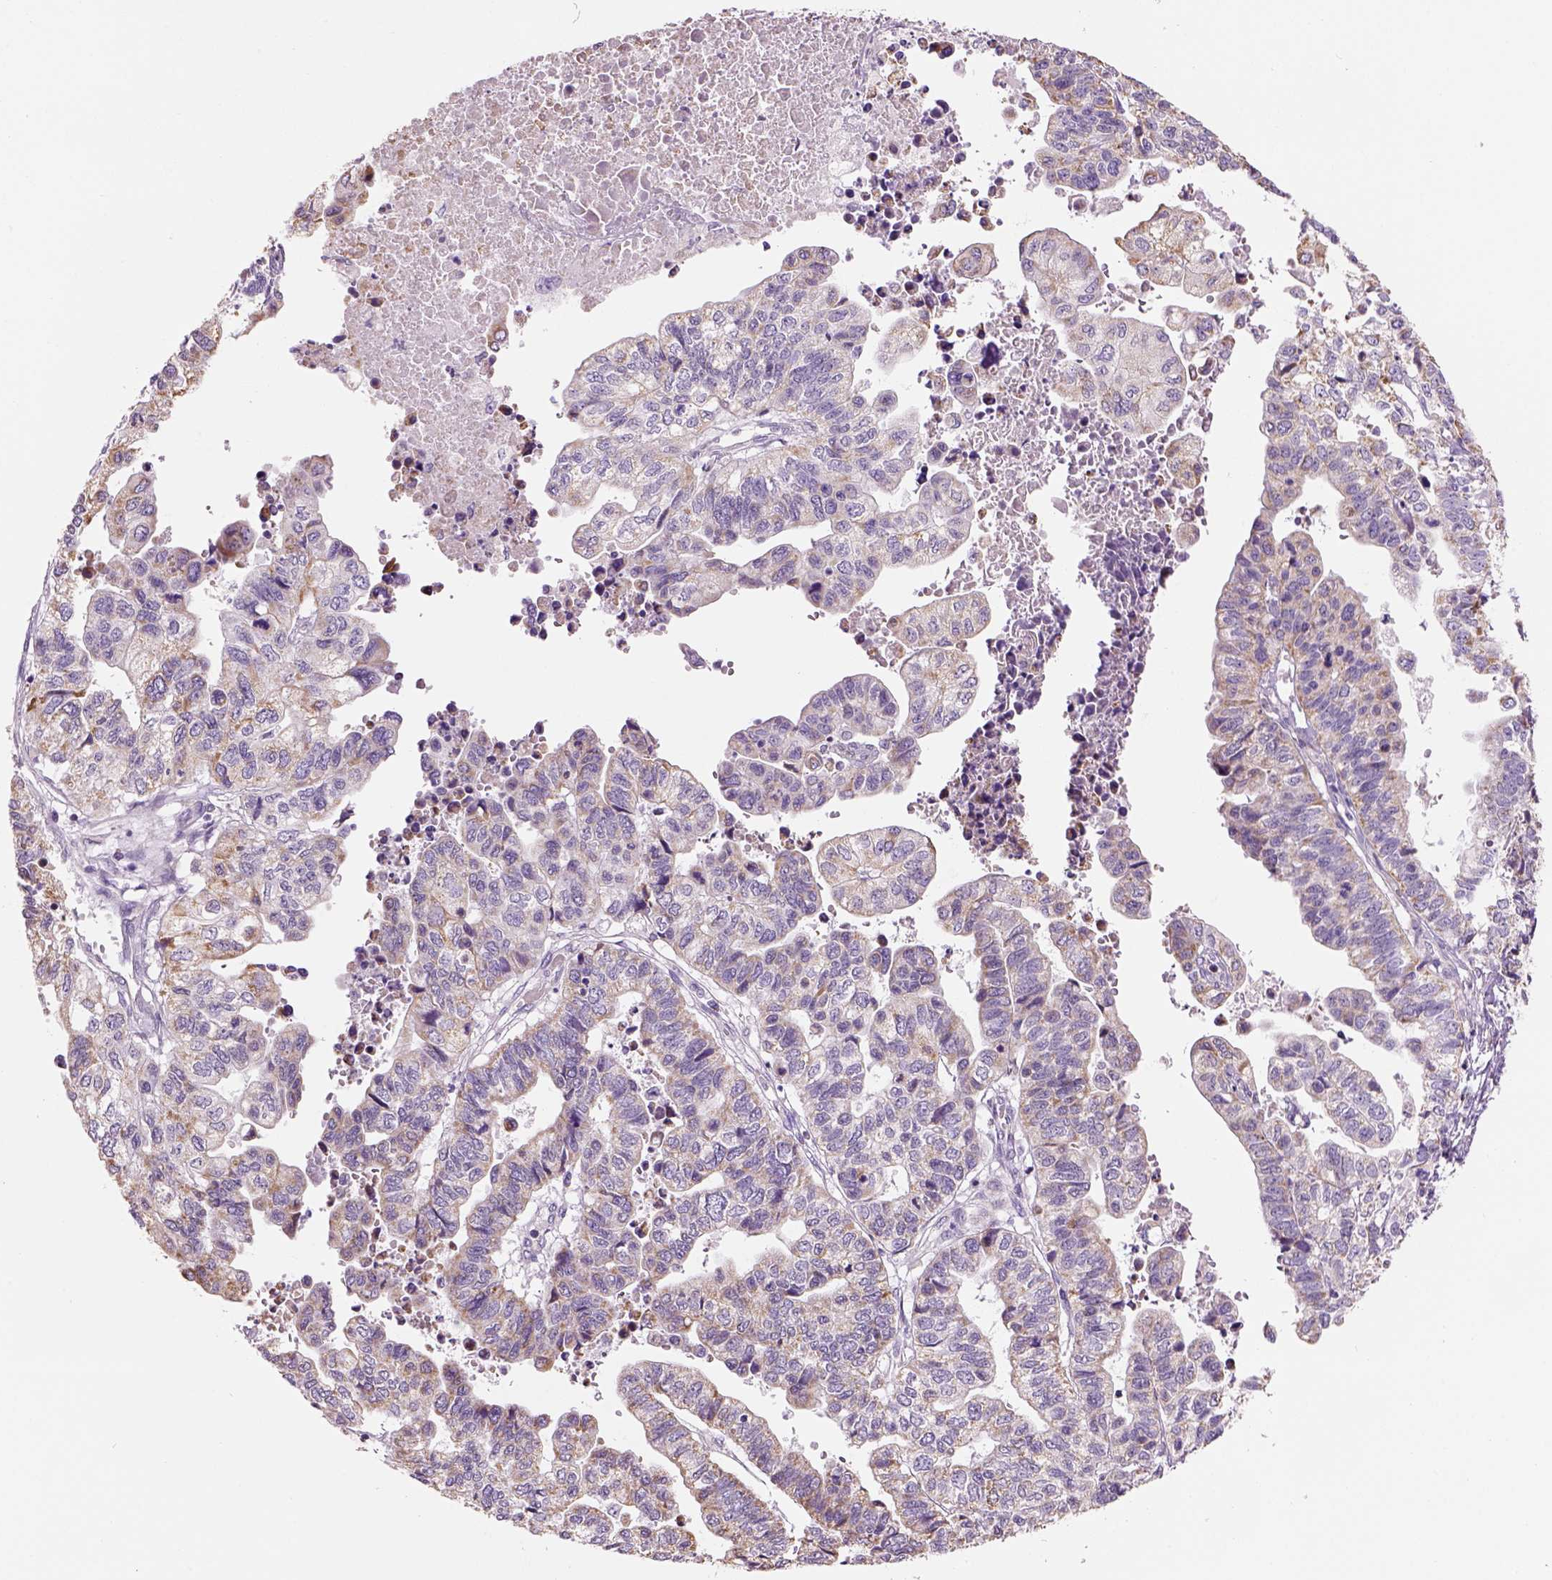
{"staining": {"intensity": "moderate", "quantity": "25%-75%", "location": "cytoplasmic/membranous"}, "tissue": "stomach cancer", "cell_type": "Tumor cells", "image_type": "cancer", "snomed": [{"axis": "morphology", "description": "Adenocarcinoma, NOS"}, {"axis": "topography", "description": "Stomach, upper"}], "caption": "DAB (3,3'-diaminobenzidine) immunohistochemical staining of stomach cancer (adenocarcinoma) demonstrates moderate cytoplasmic/membranous protein staining in approximately 25%-75% of tumor cells.", "gene": "IFT52", "patient": {"sex": "female", "age": 67}}